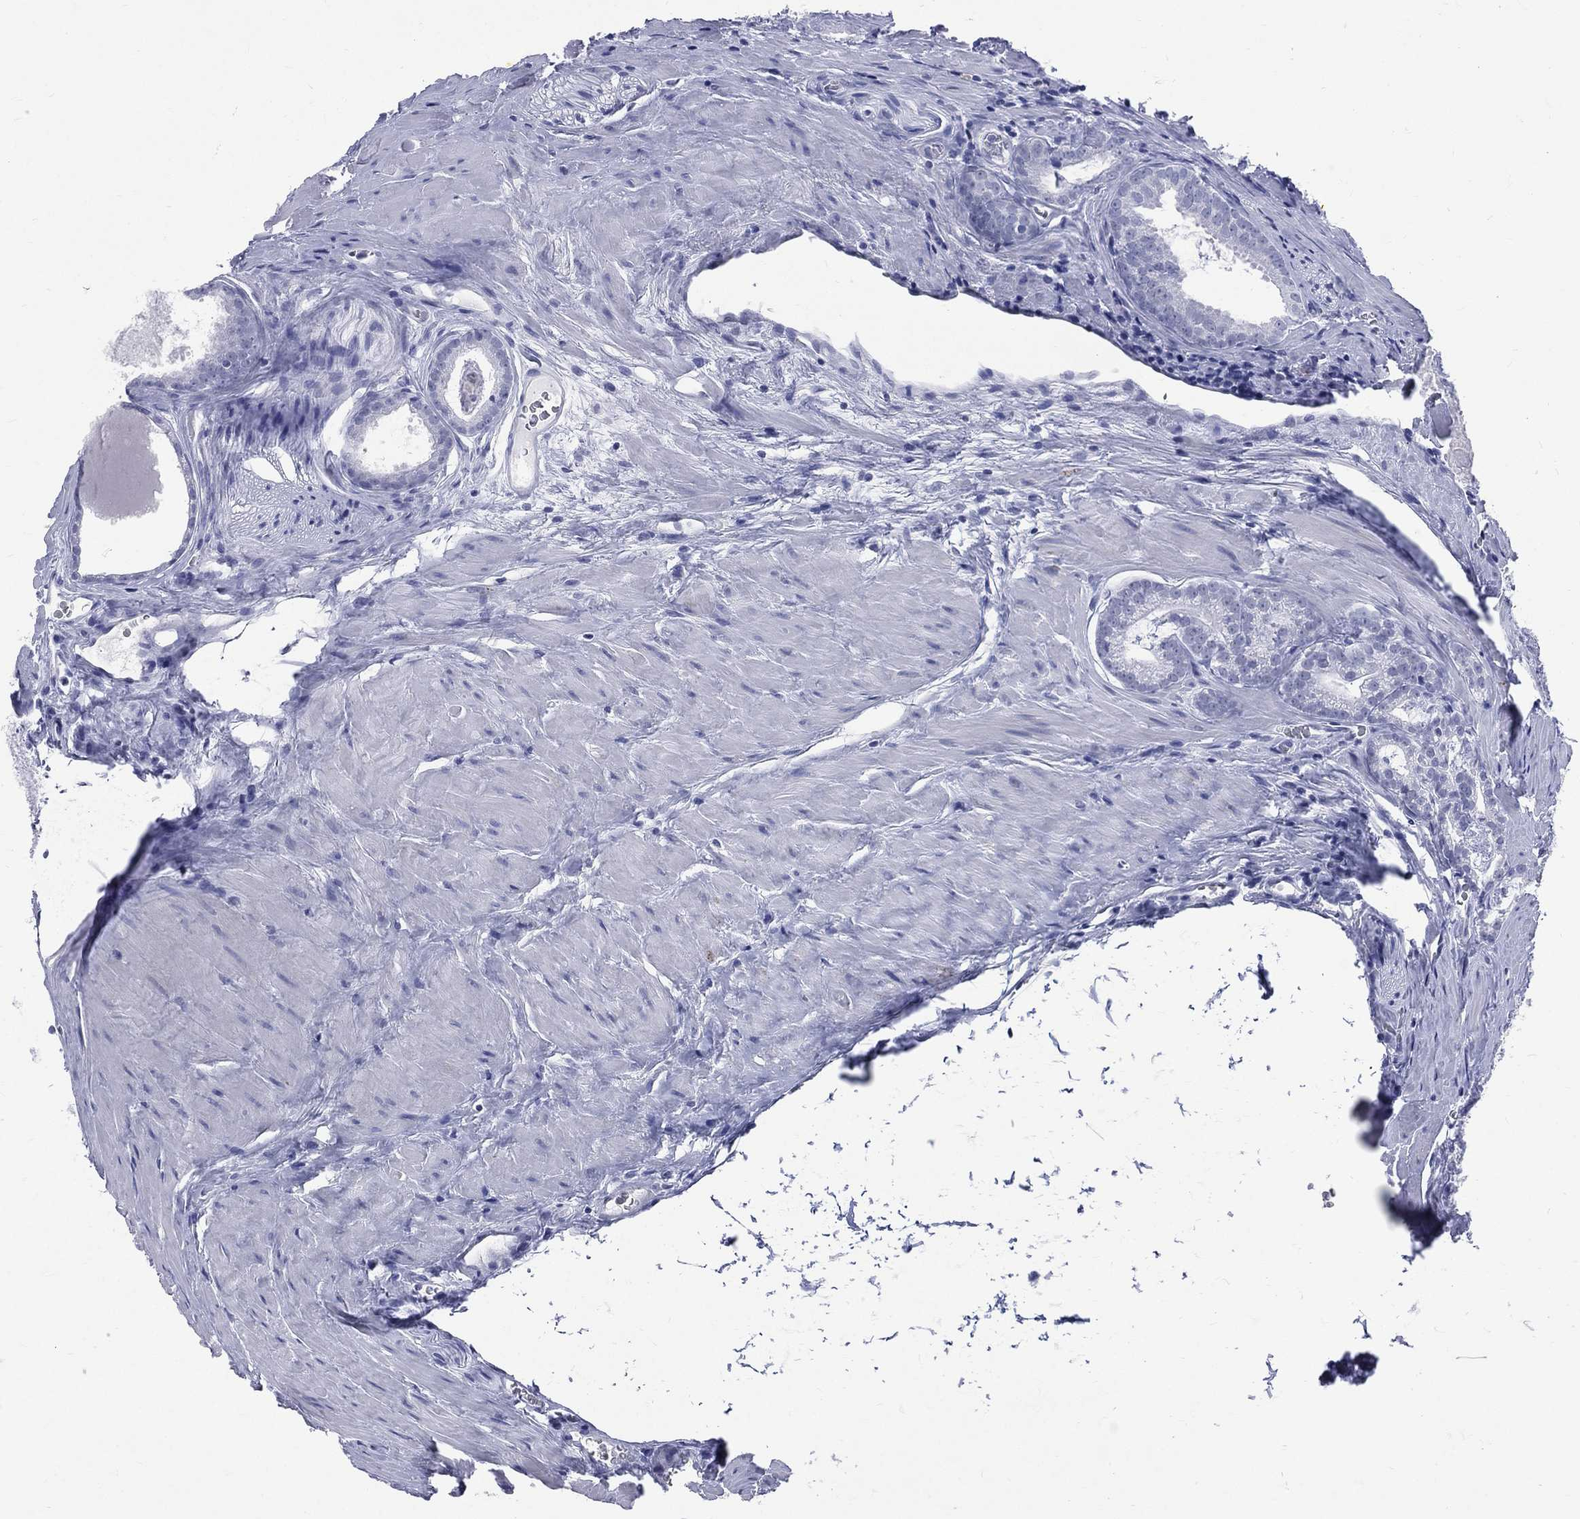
{"staining": {"intensity": "negative", "quantity": "none", "location": "none"}, "tissue": "prostate cancer", "cell_type": "Tumor cells", "image_type": "cancer", "snomed": [{"axis": "morphology", "description": "Adenocarcinoma, NOS"}, {"axis": "topography", "description": "Prostate"}], "caption": "This is an IHC photomicrograph of human prostate cancer (adenocarcinoma). There is no positivity in tumor cells.", "gene": "MLLT10", "patient": {"sex": "male", "age": 61}}